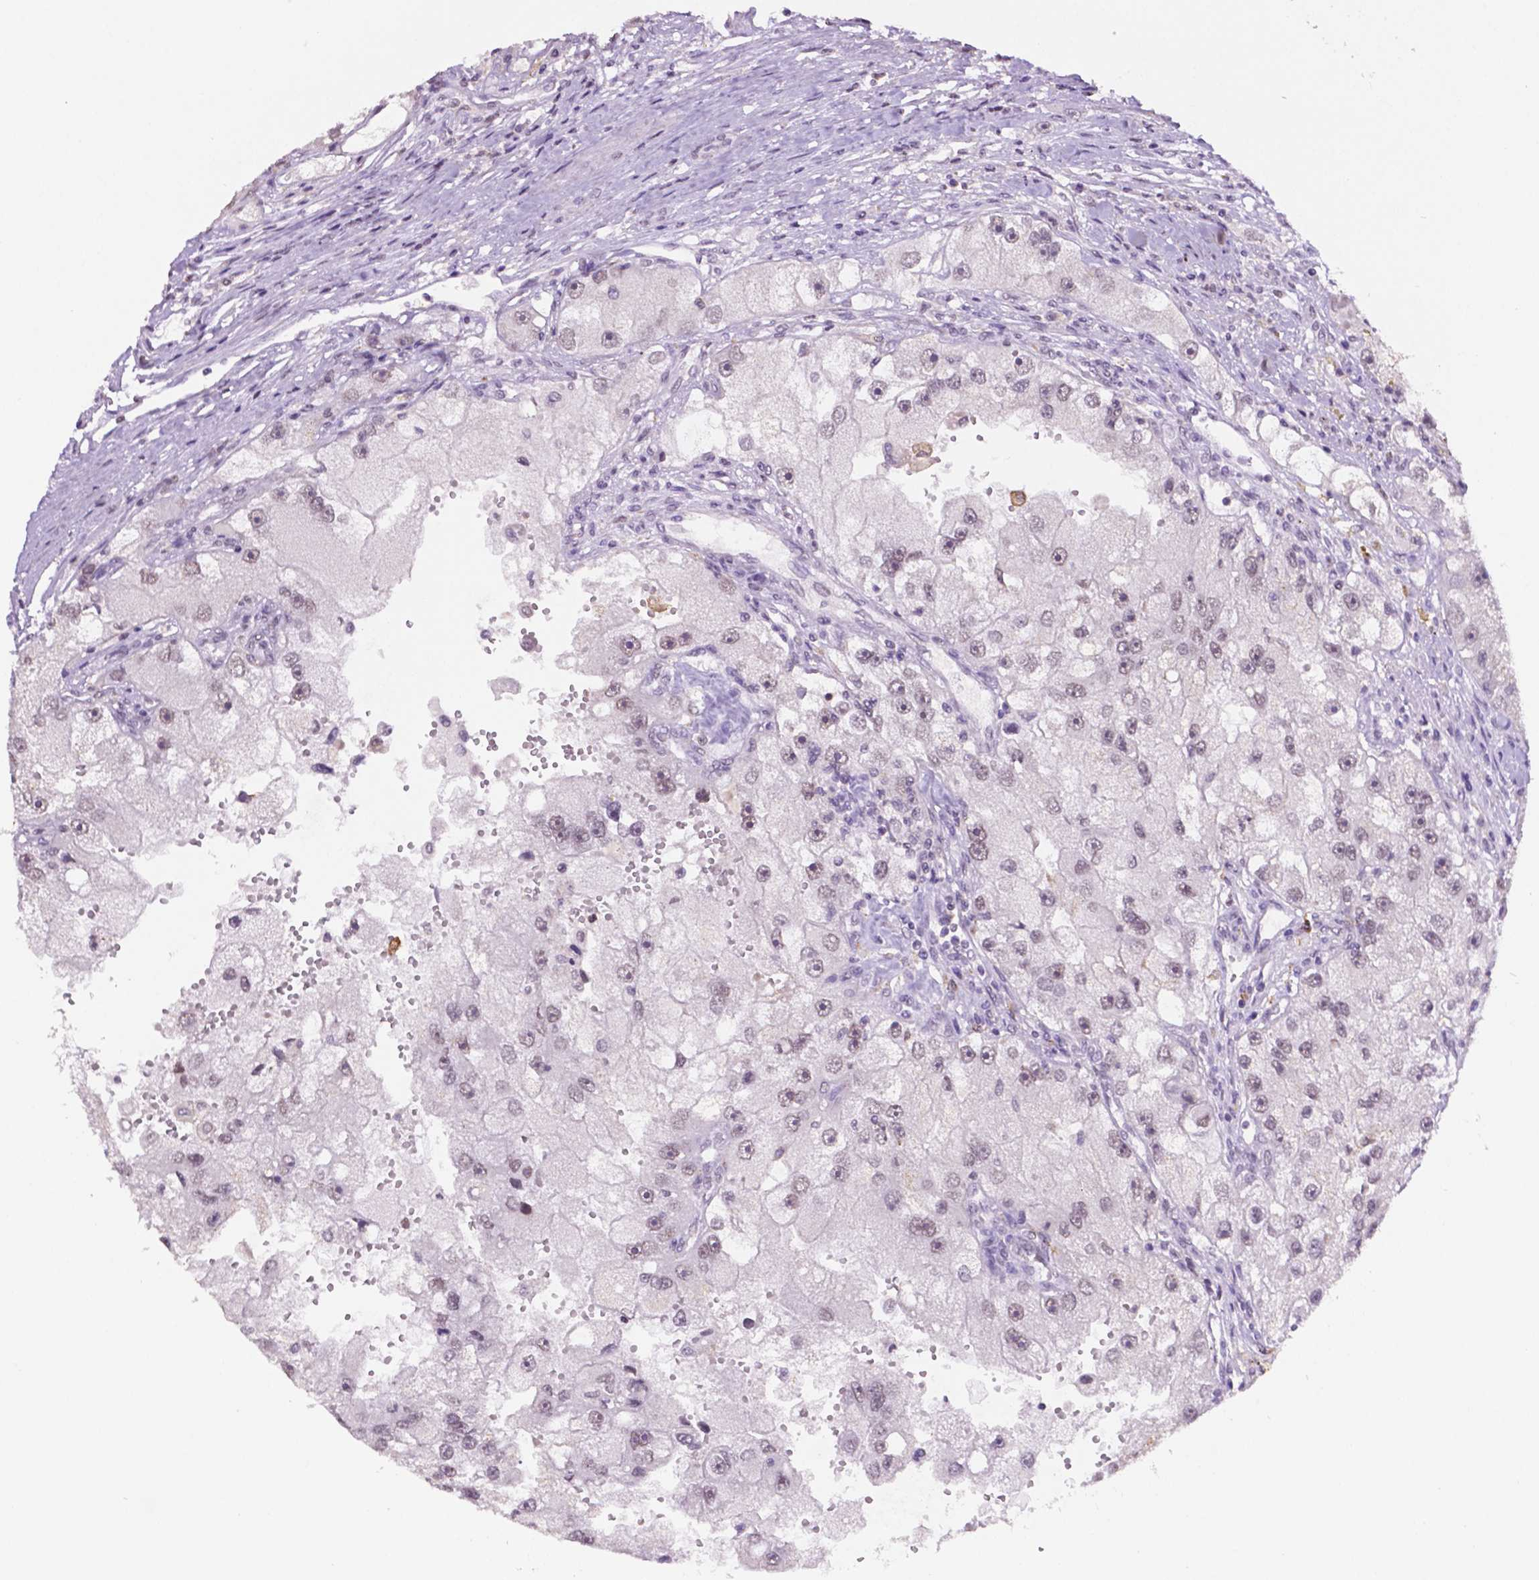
{"staining": {"intensity": "negative", "quantity": "none", "location": "none"}, "tissue": "renal cancer", "cell_type": "Tumor cells", "image_type": "cancer", "snomed": [{"axis": "morphology", "description": "Adenocarcinoma, NOS"}, {"axis": "topography", "description": "Kidney"}], "caption": "Tumor cells are negative for brown protein staining in renal cancer (adenocarcinoma).", "gene": "PTPN6", "patient": {"sex": "male", "age": 63}}